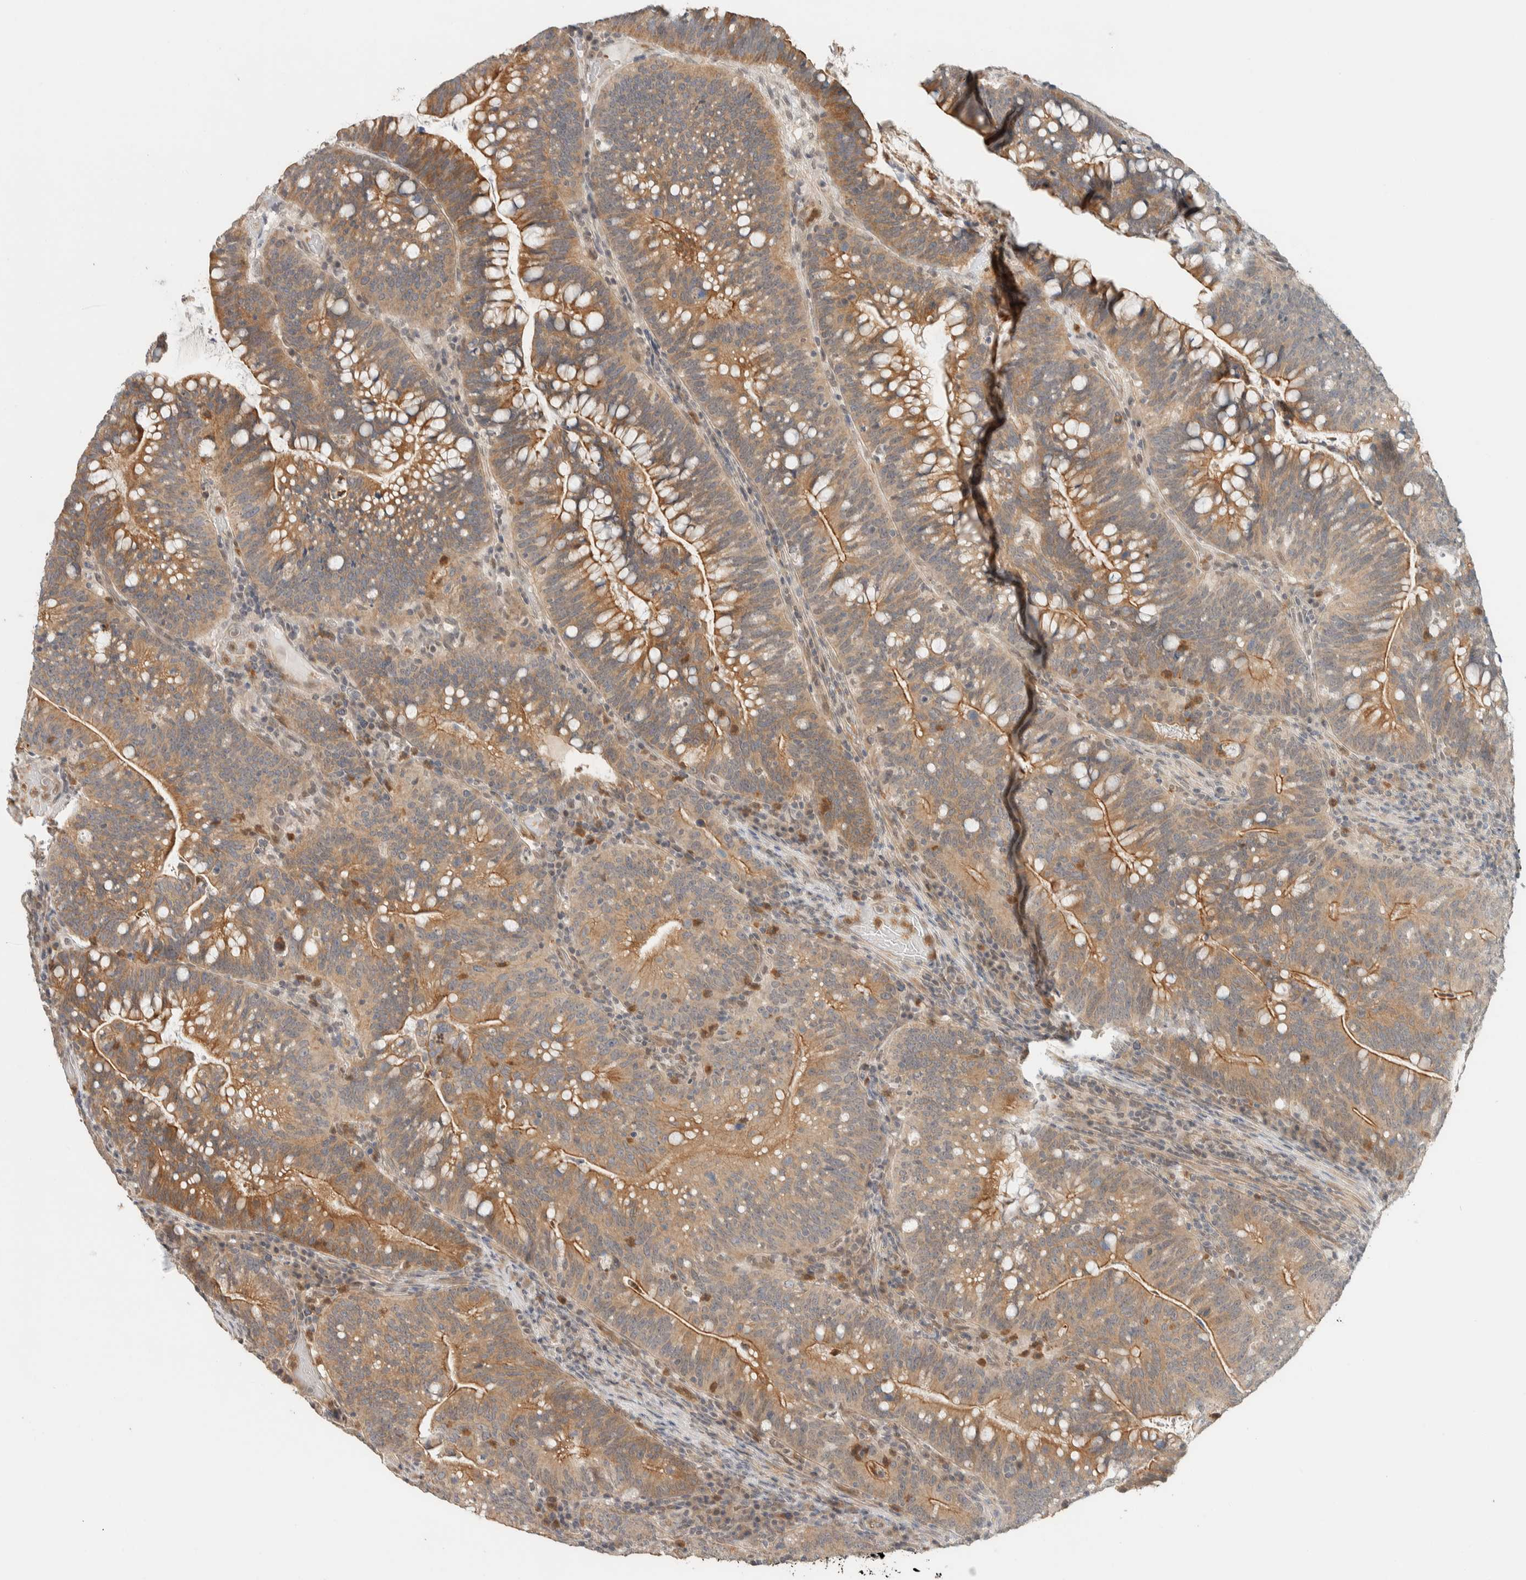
{"staining": {"intensity": "moderate", "quantity": ">75%", "location": "cytoplasmic/membranous"}, "tissue": "colorectal cancer", "cell_type": "Tumor cells", "image_type": "cancer", "snomed": [{"axis": "morphology", "description": "Adenocarcinoma, NOS"}, {"axis": "topography", "description": "Colon"}], "caption": "The immunohistochemical stain shows moderate cytoplasmic/membranous staining in tumor cells of adenocarcinoma (colorectal) tissue.", "gene": "ZBTB2", "patient": {"sex": "female", "age": 66}}